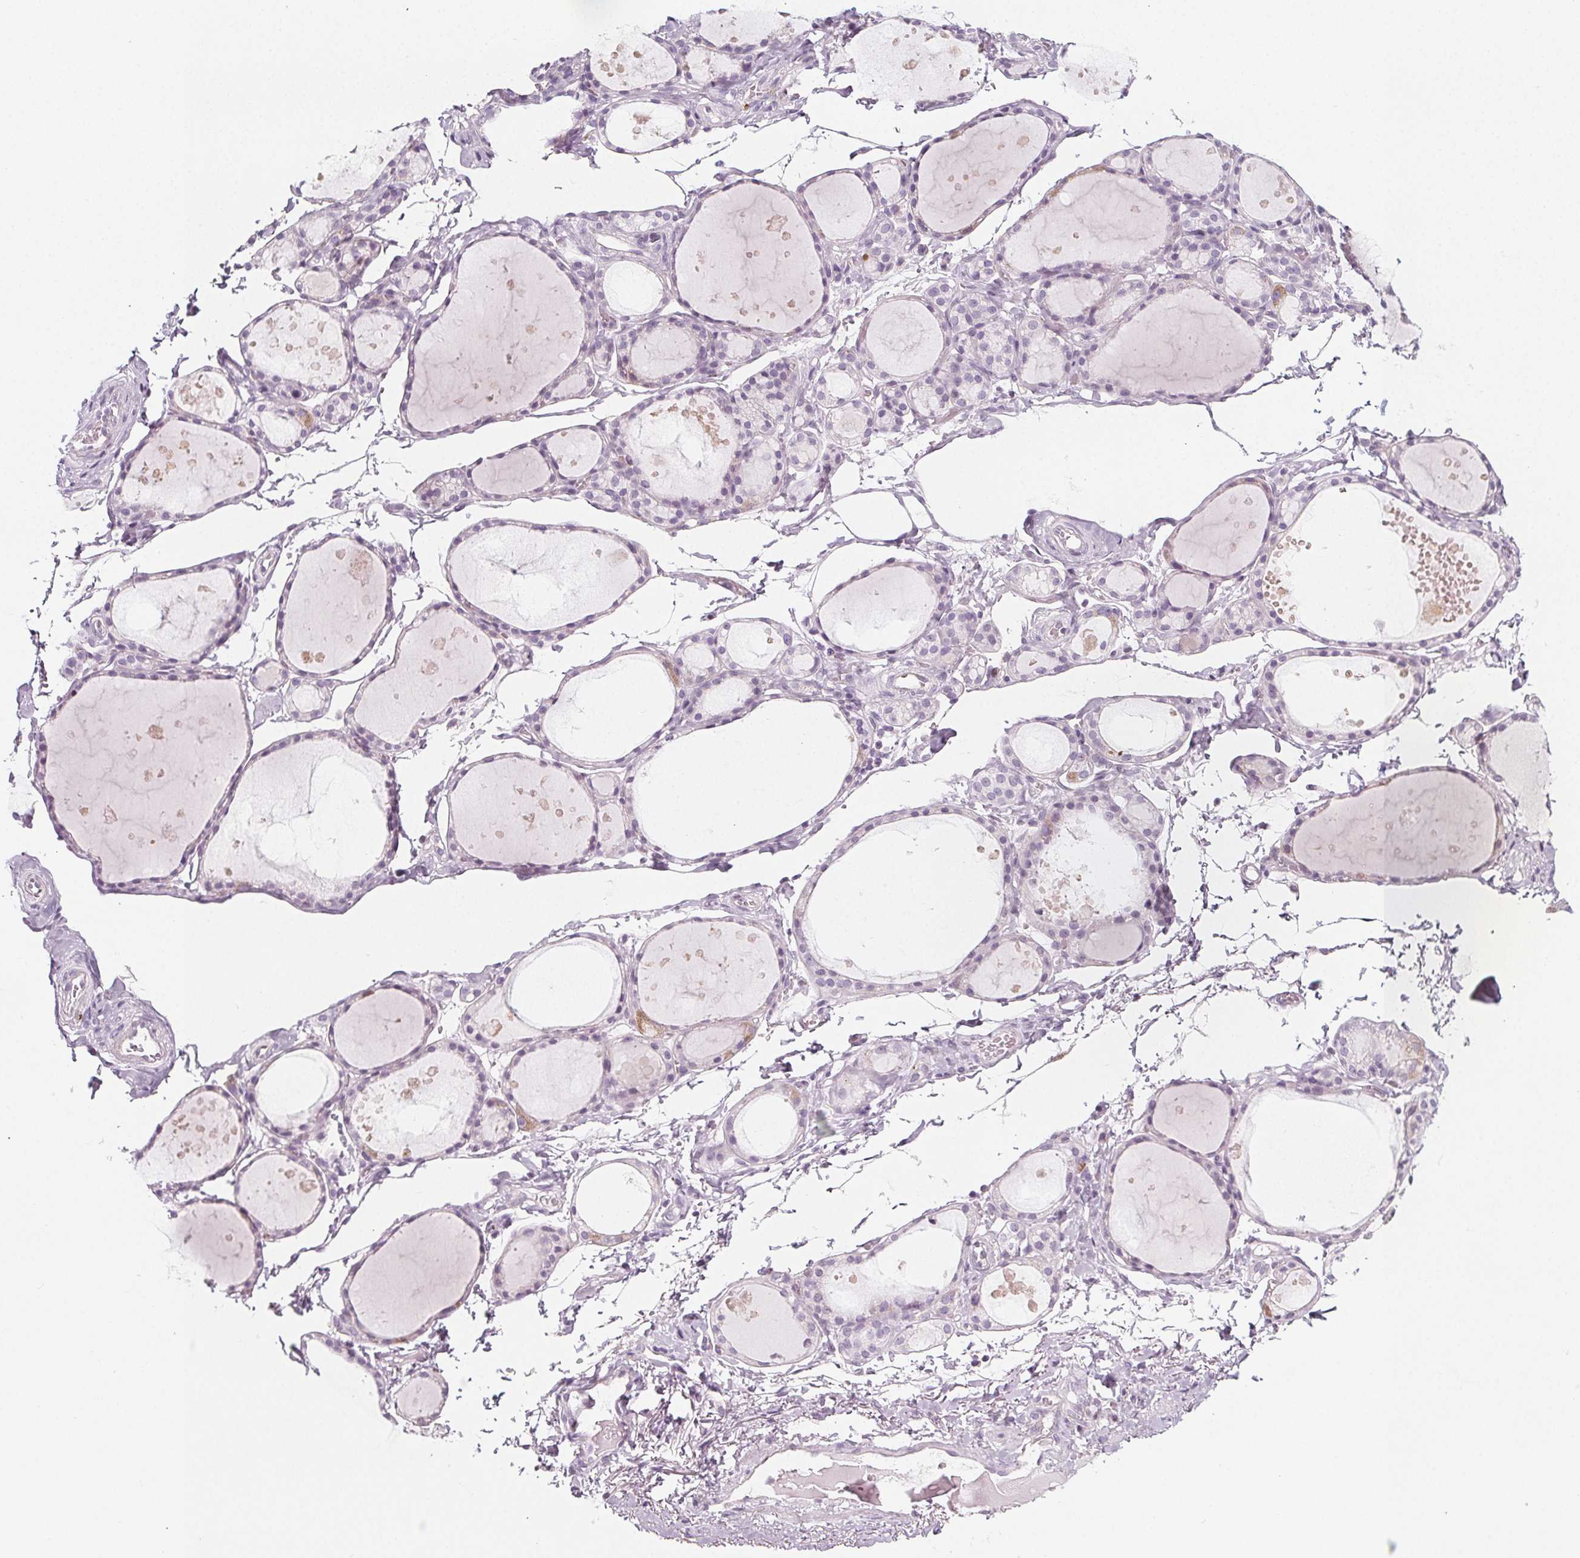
{"staining": {"intensity": "negative", "quantity": "none", "location": "none"}, "tissue": "thyroid gland", "cell_type": "Glandular cells", "image_type": "normal", "snomed": [{"axis": "morphology", "description": "Normal tissue, NOS"}, {"axis": "topography", "description": "Thyroid gland"}], "caption": "This photomicrograph is of normal thyroid gland stained with immunohistochemistry to label a protein in brown with the nuclei are counter-stained blue. There is no positivity in glandular cells. (DAB (3,3'-diaminobenzidine) immunohistochemistry, high magnification).", "gene": "IL17C", "patient": {"sex": "male", "age": 68}}